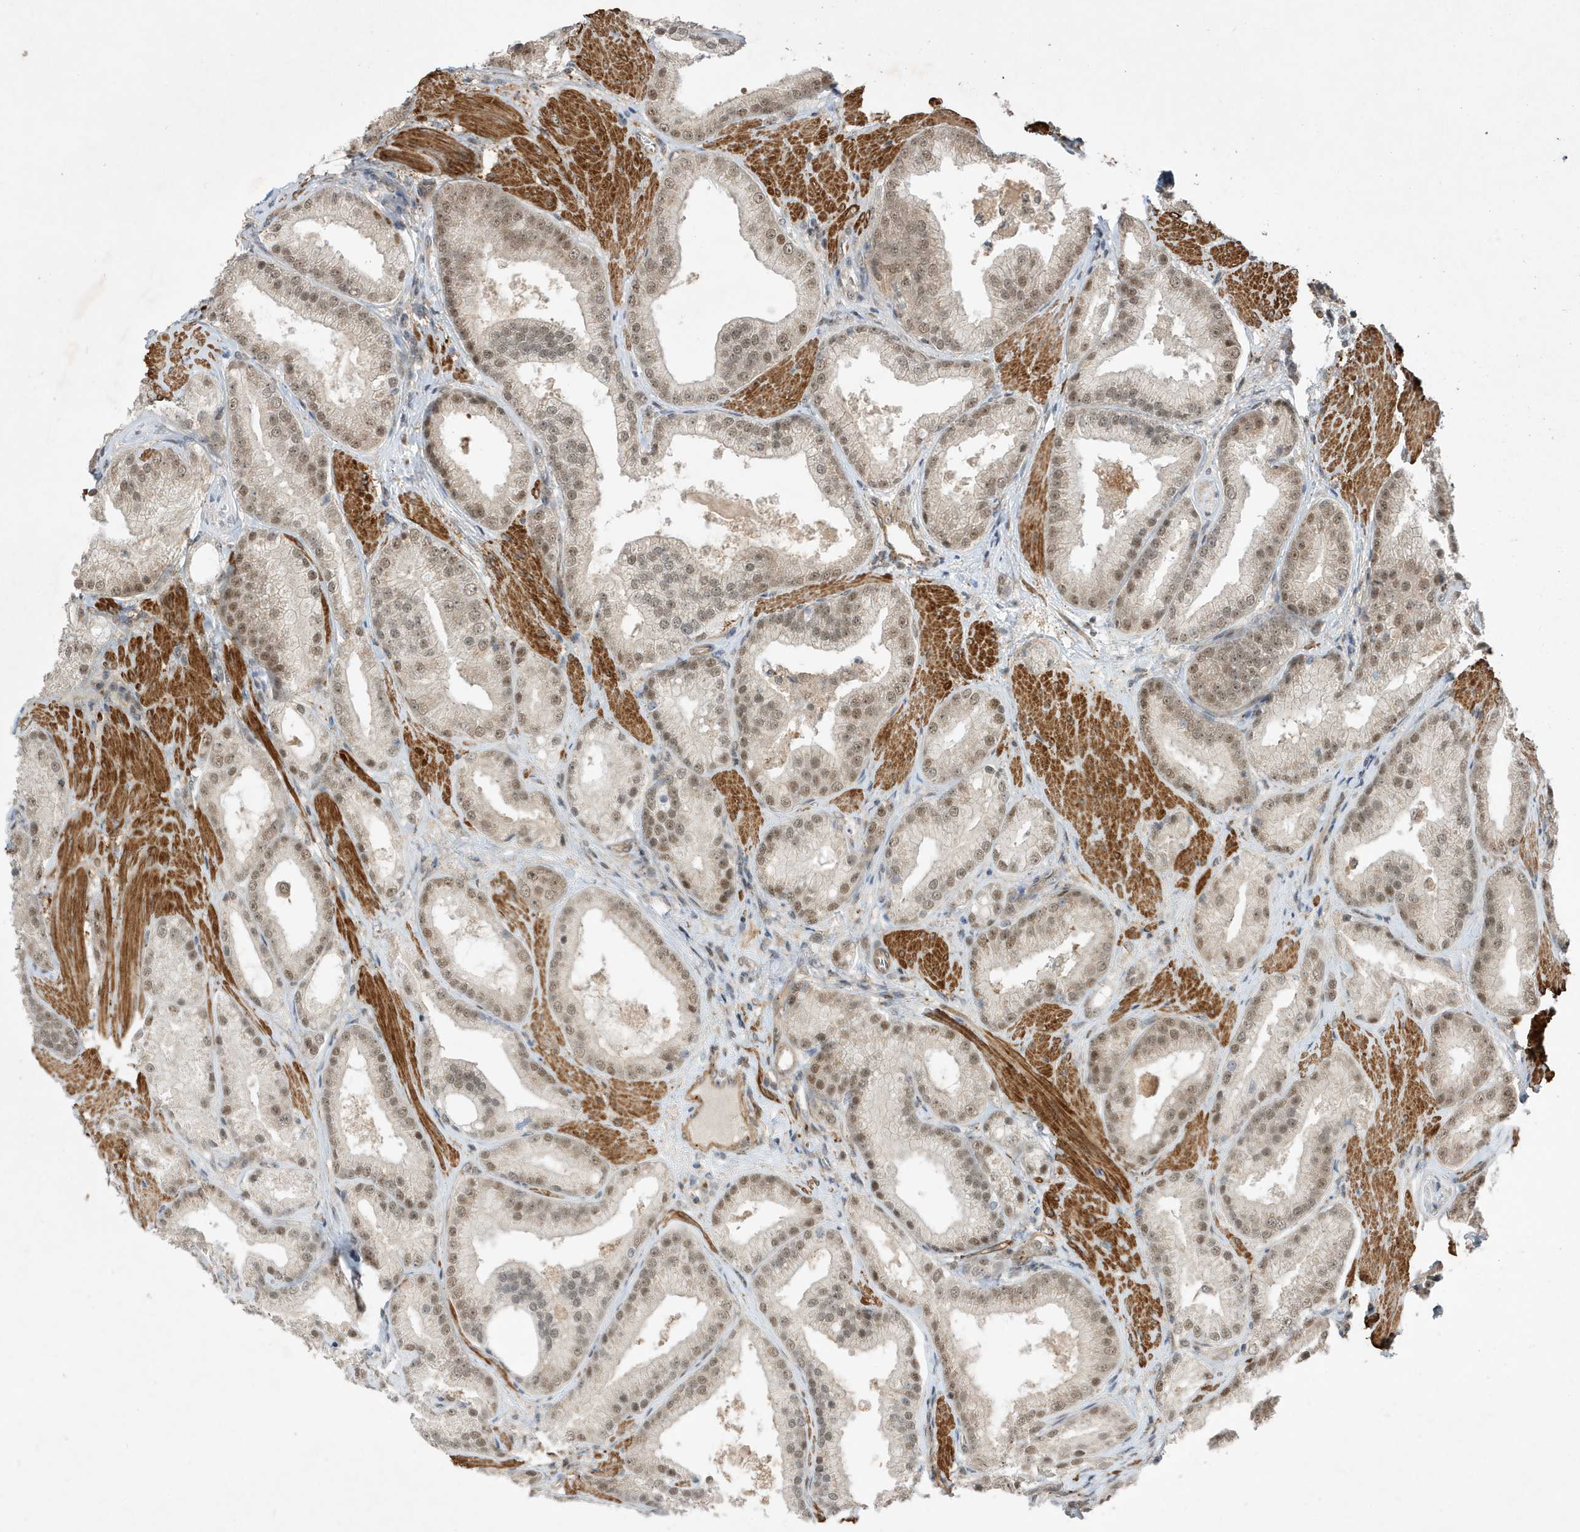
{"staining": {"intensity": "weak", "quantity": "25%-75%", "location": "nuclear"}, "tissue": "prostate cancer", "cell_type": "Tumor cells", "image_type": "cancer", "snomed": [{"axis": "morphology", "description": "Adenocarcinoma, Low grade"}, {"axis": "topography", "description": "Prostate"}], "caption": "Human prostate low-grade adenocarcinoma stained with a brown dye shows weak nuclear positive positivity in approximately 25%-75% of tumor cells.", "gene": "MAST3", "patient": {"sex": "male", "age": 67}}